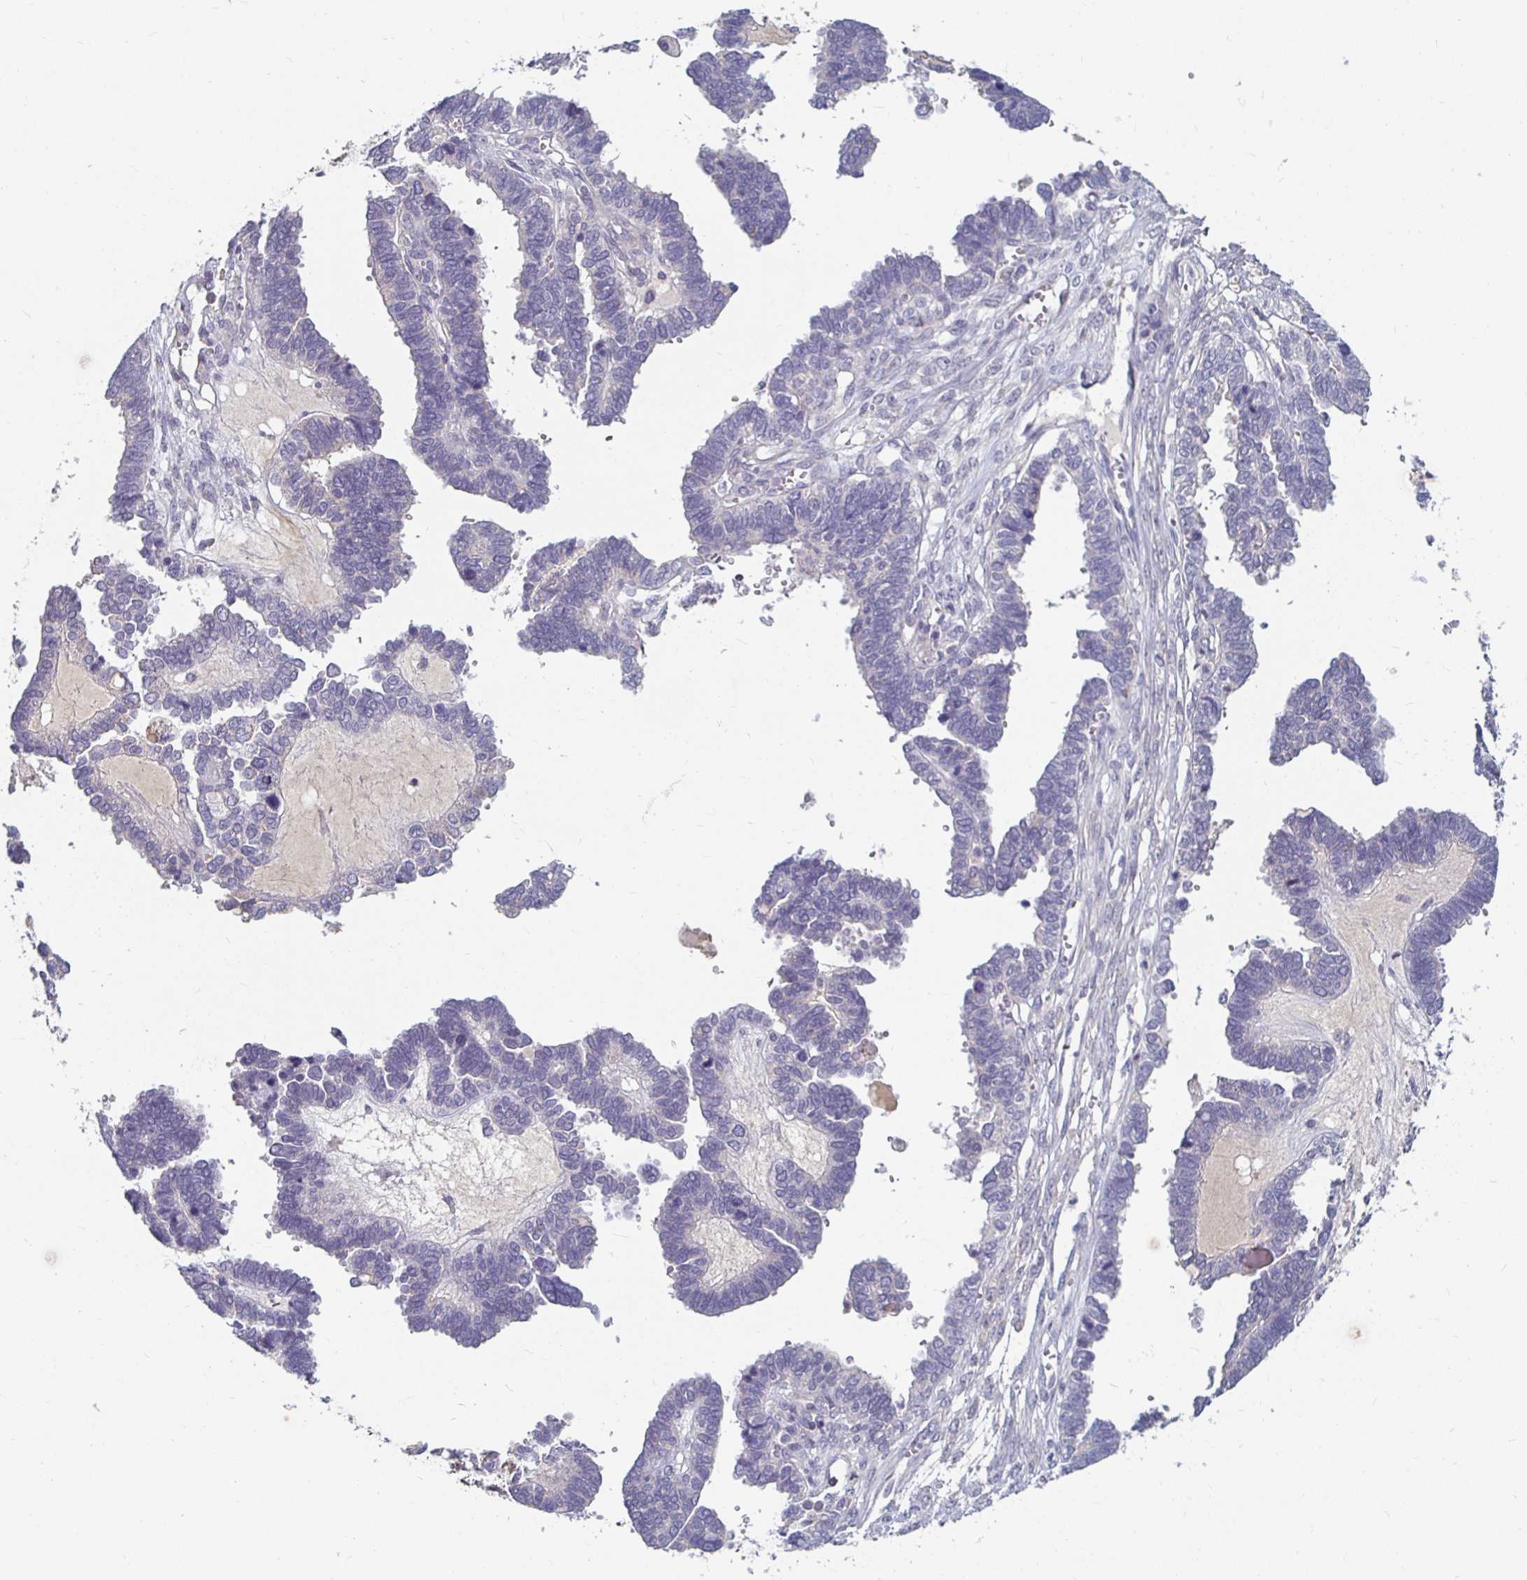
{"staining": {"intensity": "negative", "quantity": "none", "location": "none"}, "tissue": "ovarian cancer", "cell_type": "Tumor cells", "image_type": "cancer", "snomed": [{"axis": "morphology", "description": "Cystadenocarcinoma, serous, NOS"}, {"axis": "topography", "description": "Ovary"}], "caption": "There is no significant positivity in tumor cells of serous cystadenocarcinoma (ovarian).", "gene": "RNF144B", "patient": {"sex": "female", "age": 51}}